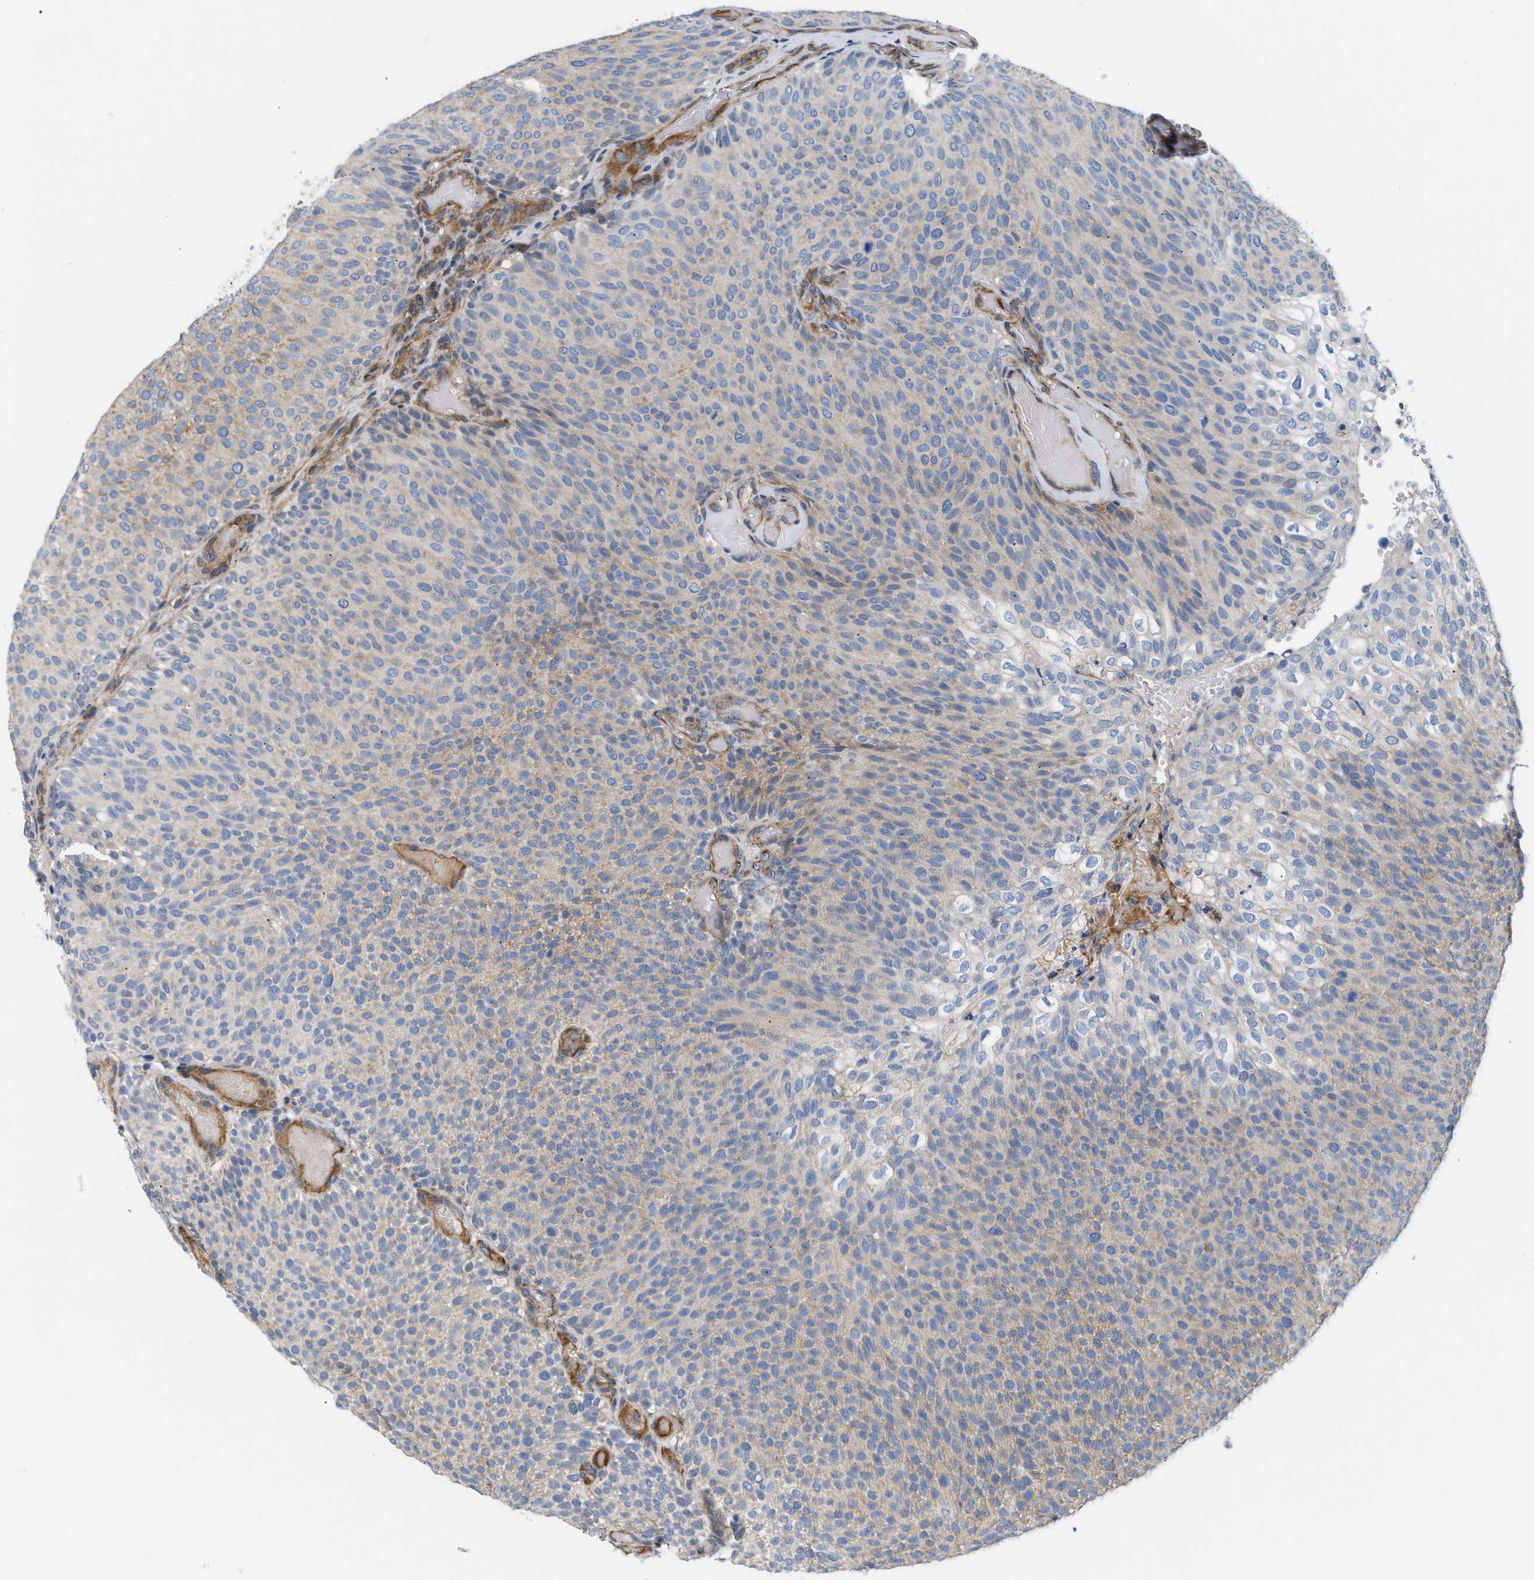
{"staining": {"intensity": "weak", "quantity": "<25%", "location": "cytoplasmic/membranous"}, "tissue": "urothelial cancer", "cell_type": "Tumor cells", "image_type": "cancer", "snomed": [{"axis": "morphology", "description": "Urothelial carcinoma, Low grade"}, {"axis": "topography", "description": "Urinary bladder"}], "caption": "High magnification brightfield microscopy of urothelial cancer stained with DAB (3,3'-diaminobenzidine) (brown) and counterstained with hematoxylin (blue): tumor cells show no significant positivity.", "gene": "TFPI", "patient": {"sex": "male", "age": 78}}